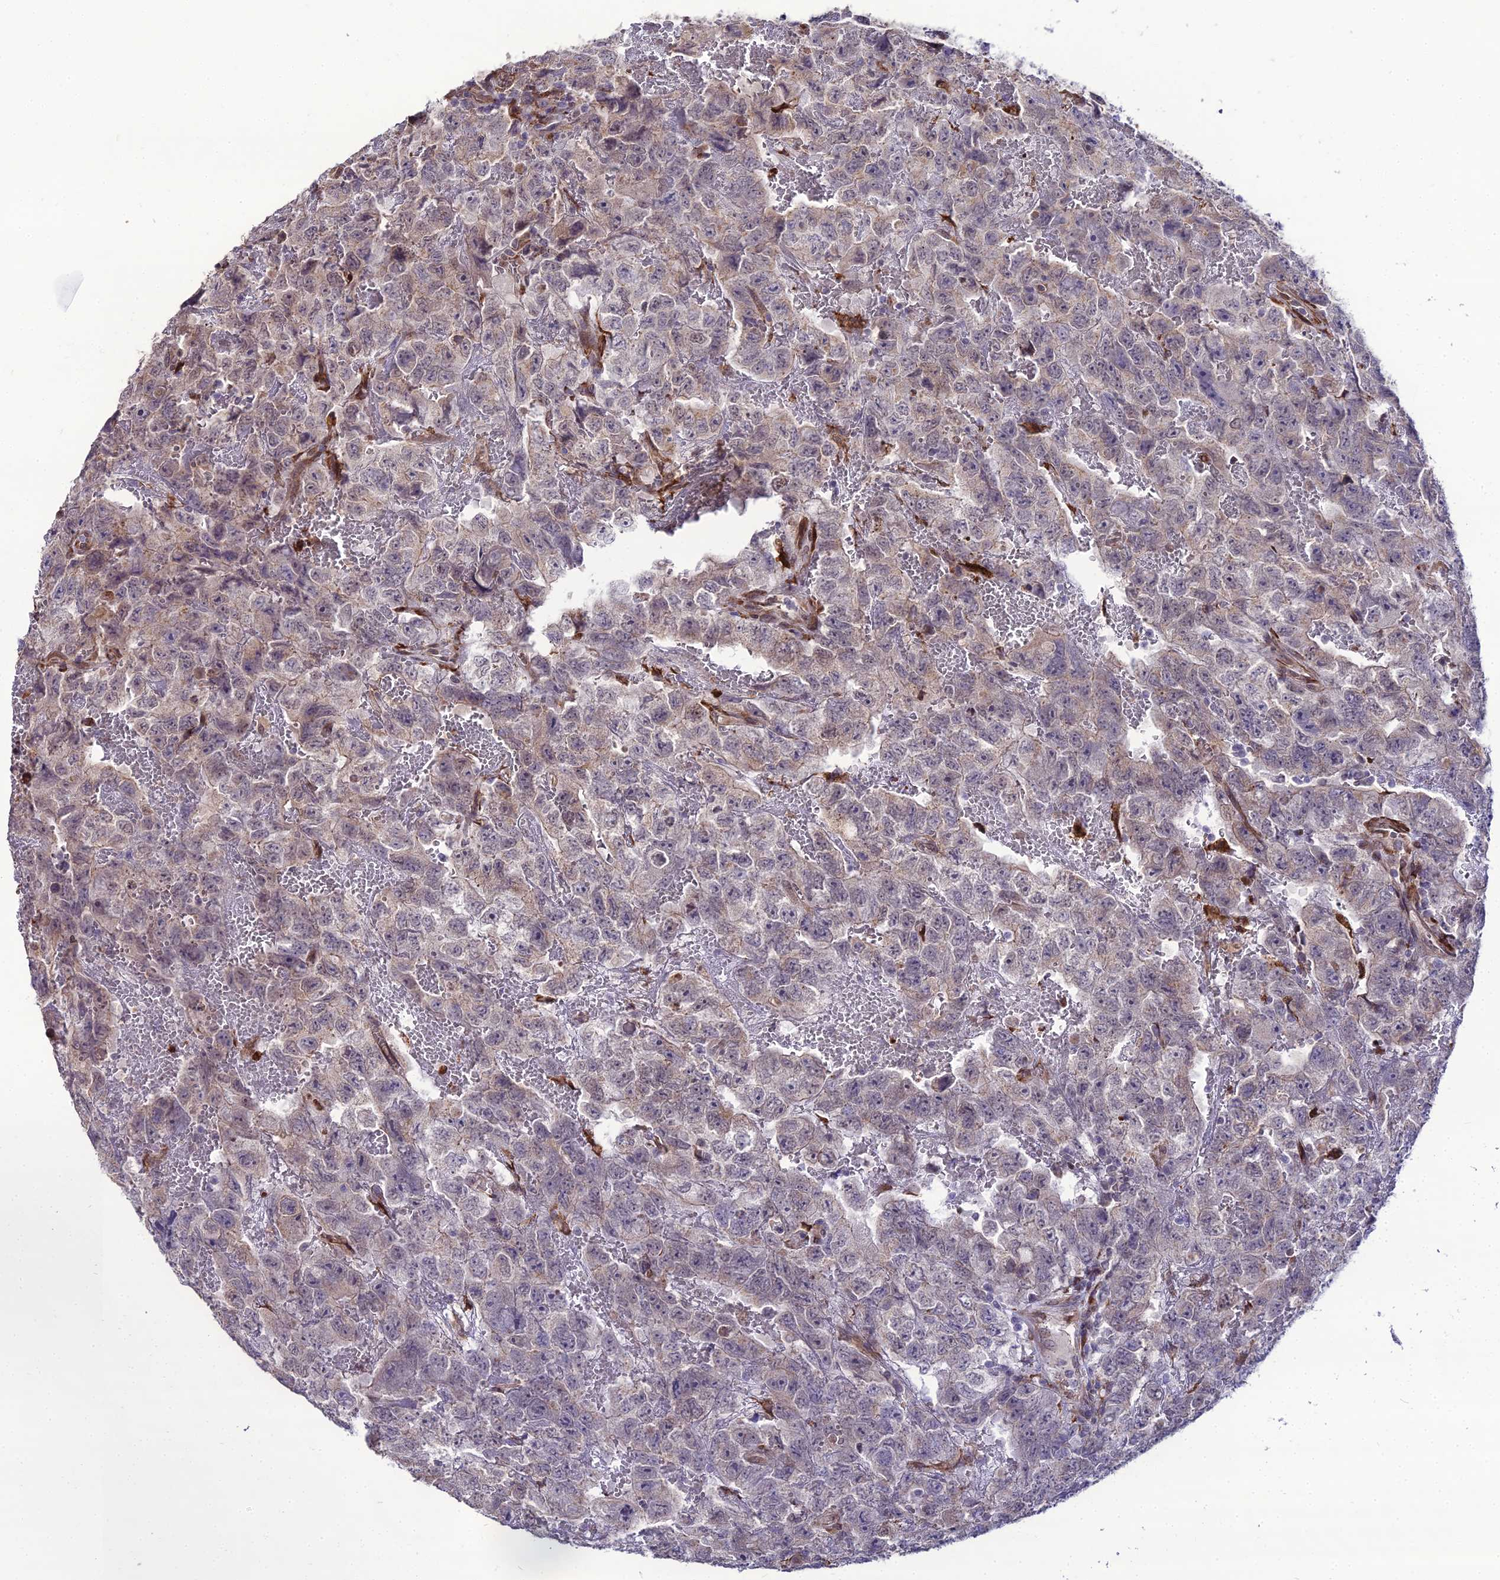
{"staining": {"intensity": "moderate", "quantity": "<25%", "location": "cytoplasmic/membranous"}, "tissue": "testis cancer", "cell_type": "Tumor cells", "image_type": "cancer", "snomed": [{"axis": "morphology", "description": "Carcinoma, Embryonal, NOS"}, {"axis": "topography", "description": "Testis"}], "caption": "This histopathology image demonstrates immunohistochemistry (IHC) staining of human testis cancer, with low moderate cytoplasmic/membranous expression in approximately <25% of tumor cells.", "gene": "TROAP", "patient": {"sex": "male", "age": 45}}